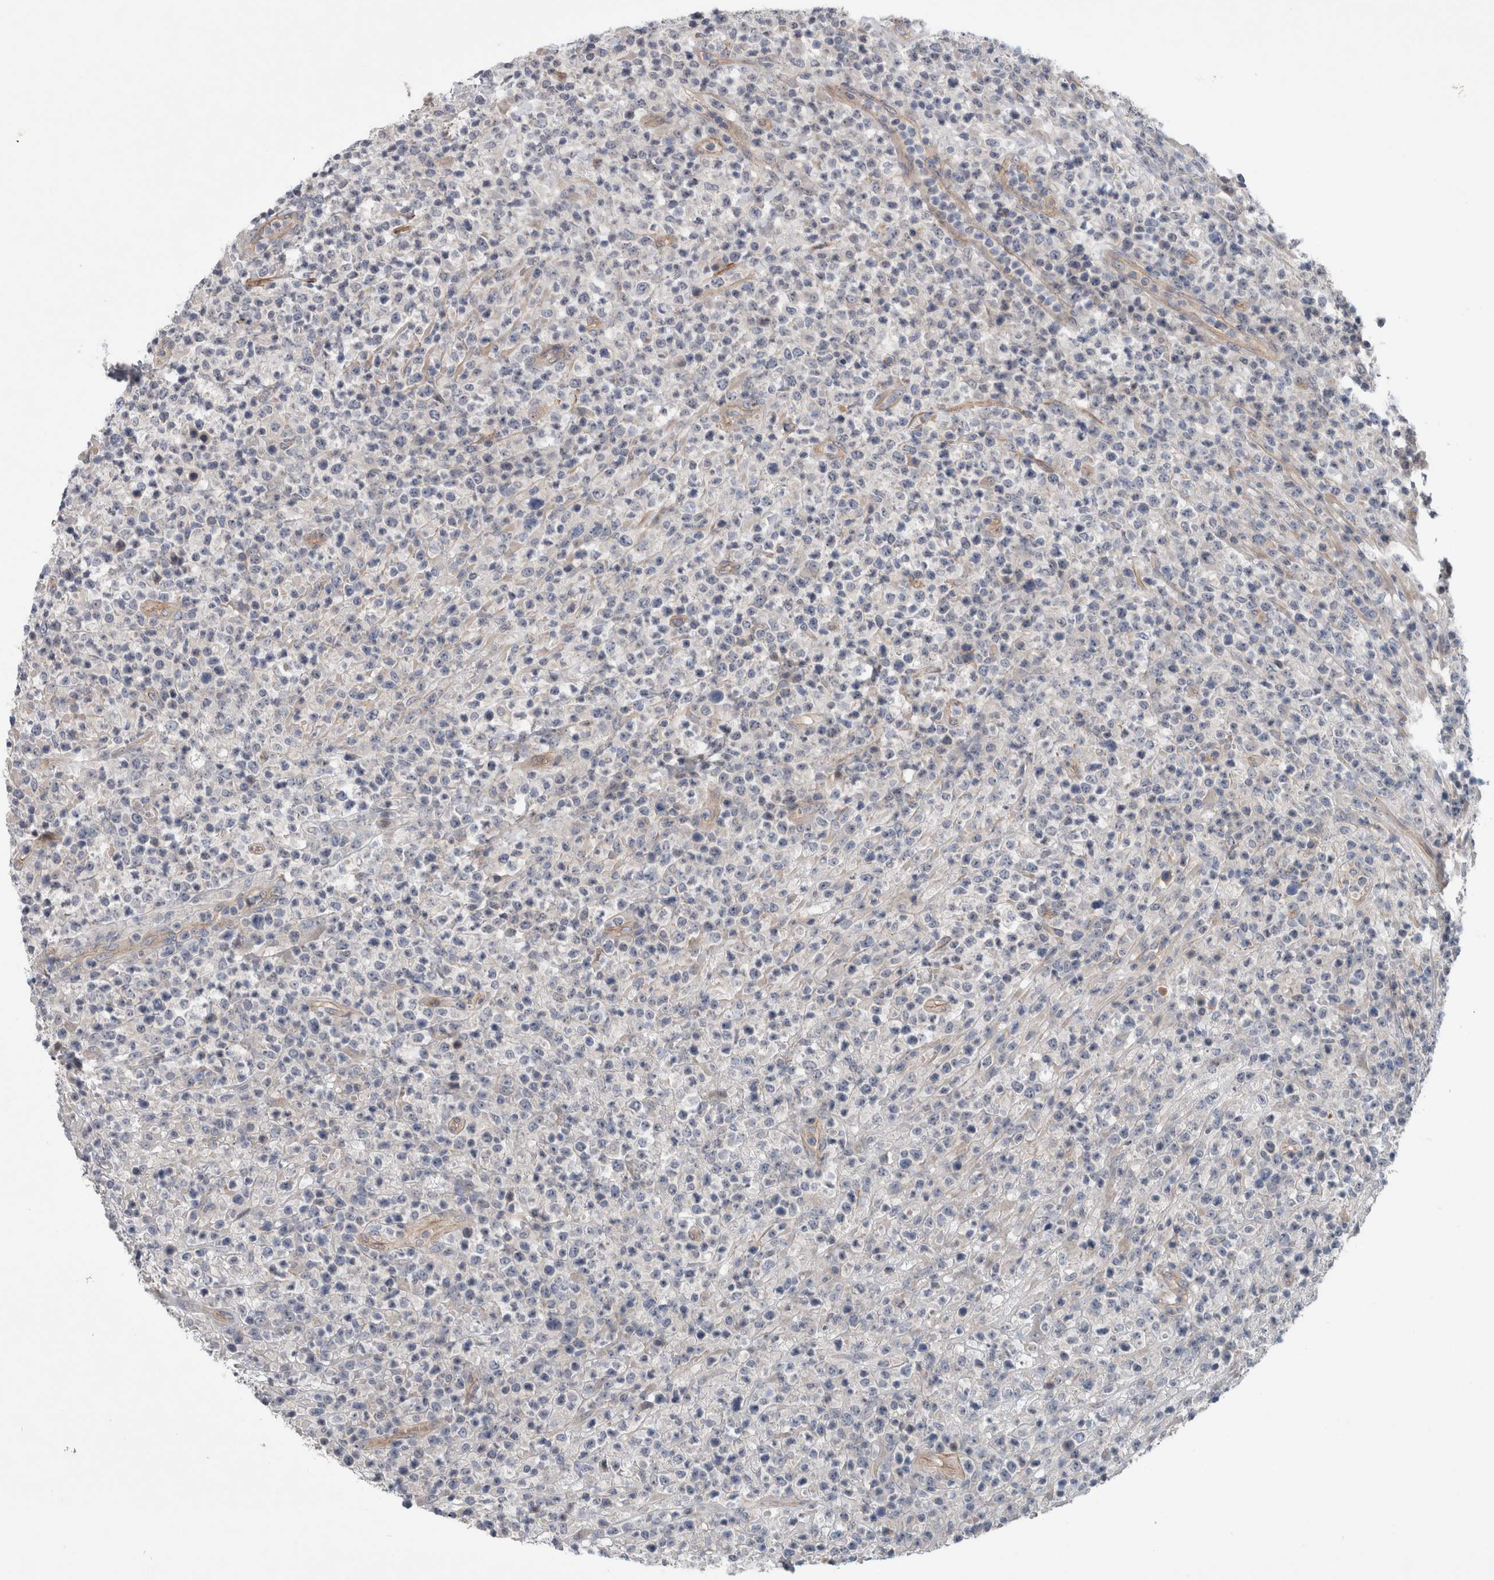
{"staining": {"intensity": "negative", "quantity": "none", "location": "none"}, "tissue": "lymphoma", "cell_type": "Tumor cells", "image_type": "cancer", "snomed": [{"axis": "morphology", "description": "Malignant lymphoma, non-Hodgkin's type, High grade"}, {"axis": "topography", "description": "Colon"}], "caption": "Immunohistochemistry (IHC) micrograph of neoplastic tissue: malignant lymphoma, non-Hodgkin's type (high-grade) stained with DAB (3,3'-diaminobenzidine) demonstrates no significant protein positivity in tumor cells.", "gene": "BCAM", "patient": {"sex": "female", "age": 53}}